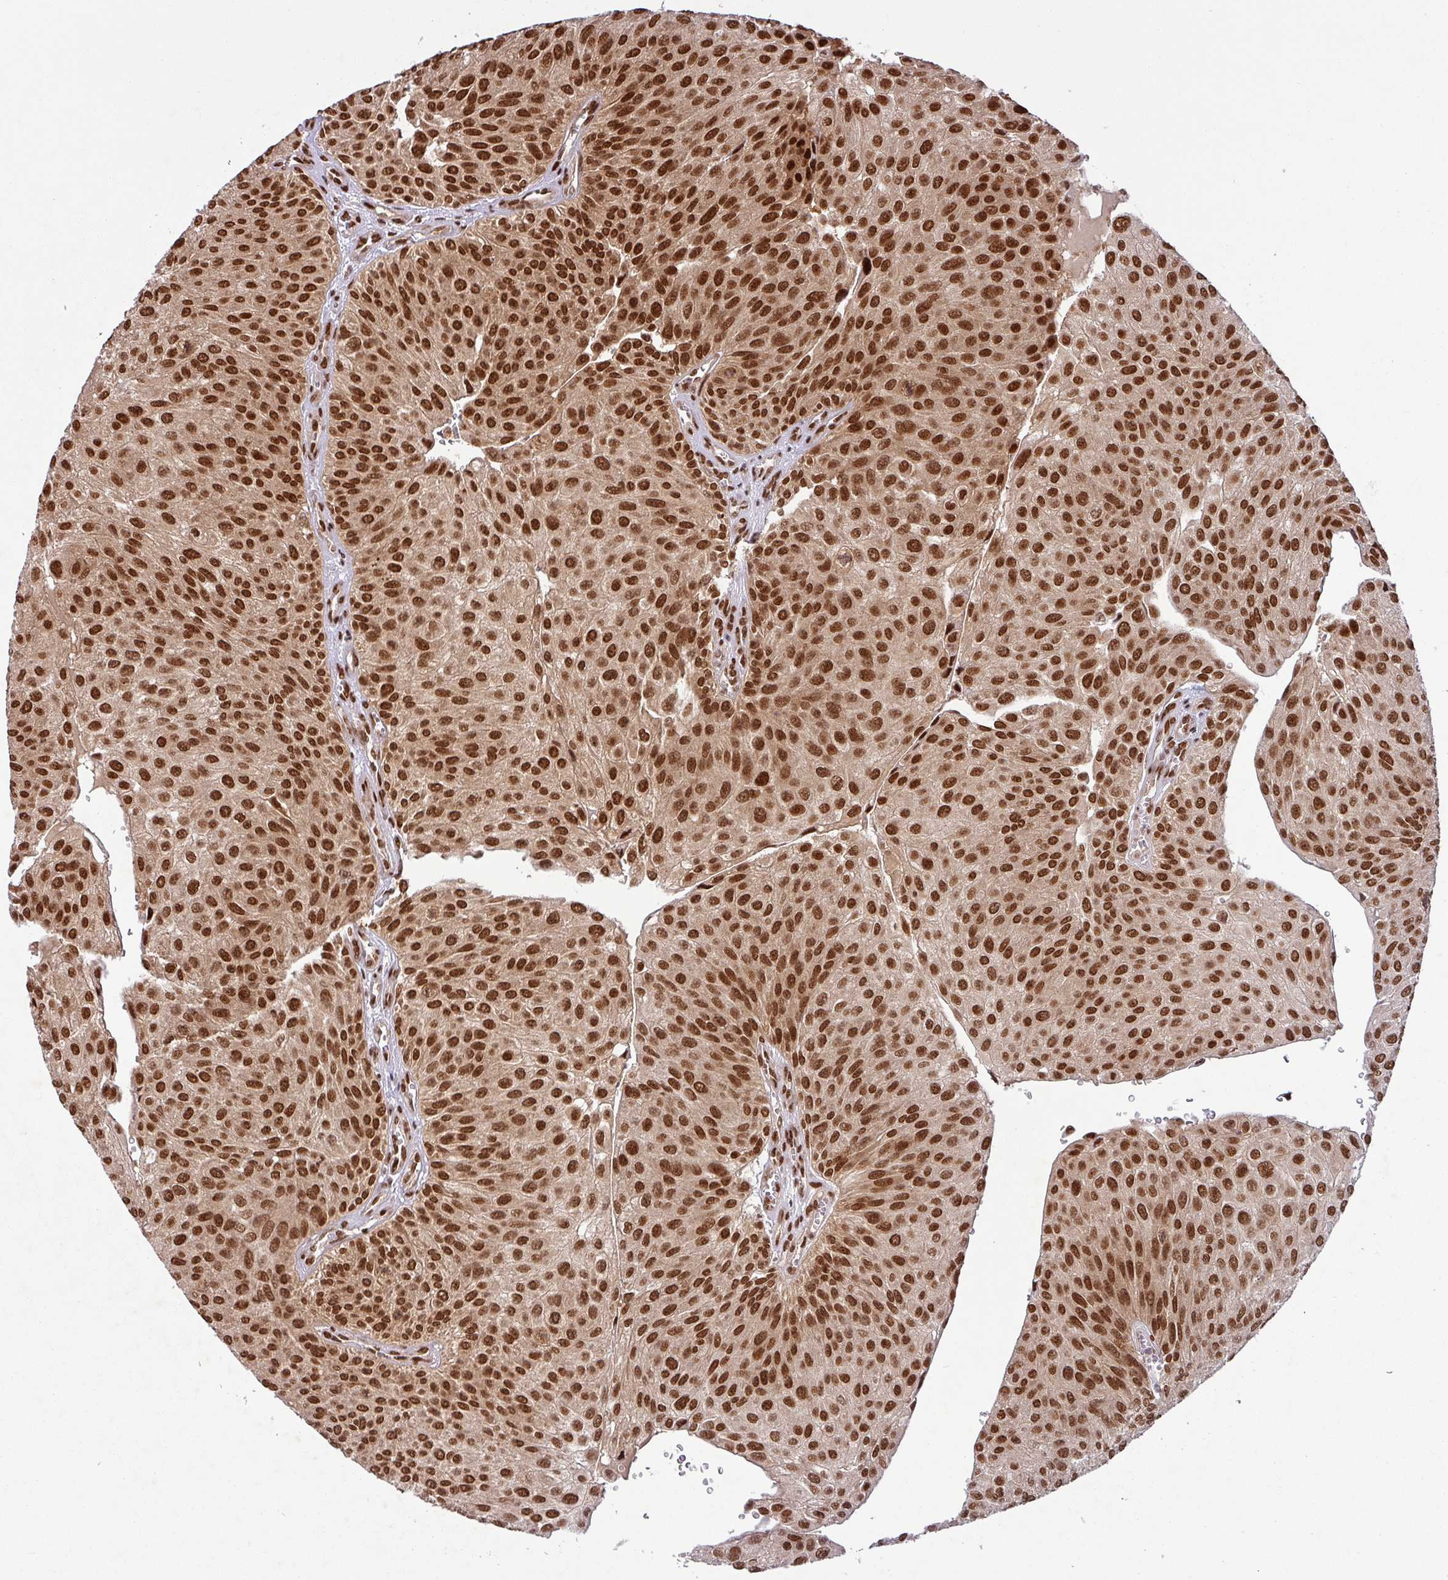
{"staining": {"intensity": "strong", "quantity": ">75%", "location": "nuclear"}, "tissue": "urothelial cancer", "cell_type": "Tumor cells", "image_type": "cancer", "snomed": [{"axis": "morphology", "description": "Urothelial carcinoma, NOS"}, {"axis": "topography", "description": "Urinary bladder"}], "caption": "Human transitional cell carcinoma stained for a protein (brown) displays strong nuclear positive expression in about >75% of tumor cells.", "gene": "SRSF2", "patient": {"sex": "male", "age": 67}}